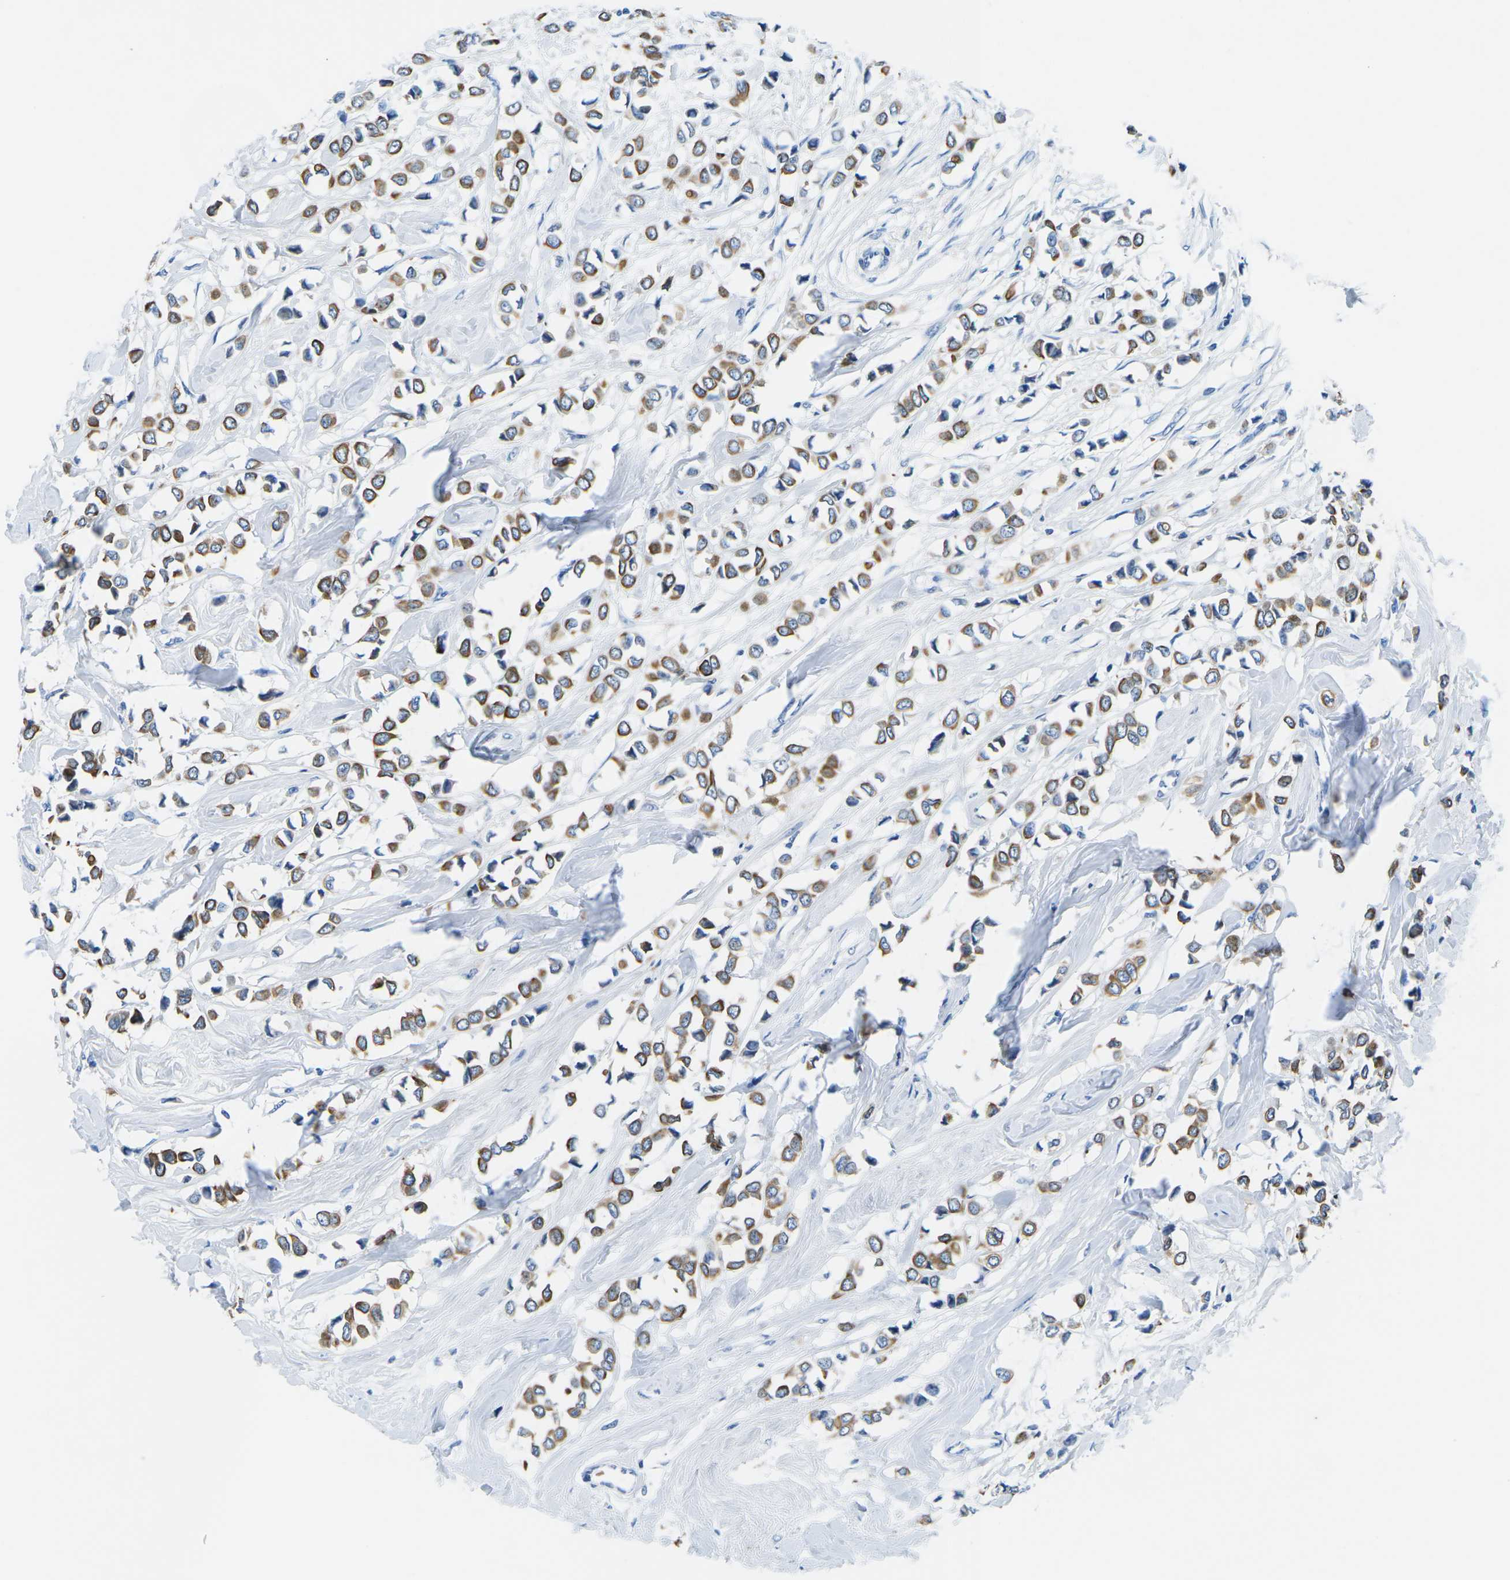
{"staining": {"intensity": "moderate", "quantity": ">75%", "location": "cytoplasmic/membranous"}, "tissue": "breast cancer", "cell_type": "Tumor cells", "image_type": "cancer", "snomed": [{"axis": "morphology", "description": "Lobular carcinoma"}, {"axis": "topography", "description": "Breast"}], "caption": "Lobular carcinoma (breast) was stained to show a protein in brown. There is medium levels of moderate cytoplasmic/membranous staining in about >75% of tumor cells.", "gene": "TM6SF1", "patient": {"sex": "female", "age": 51}}